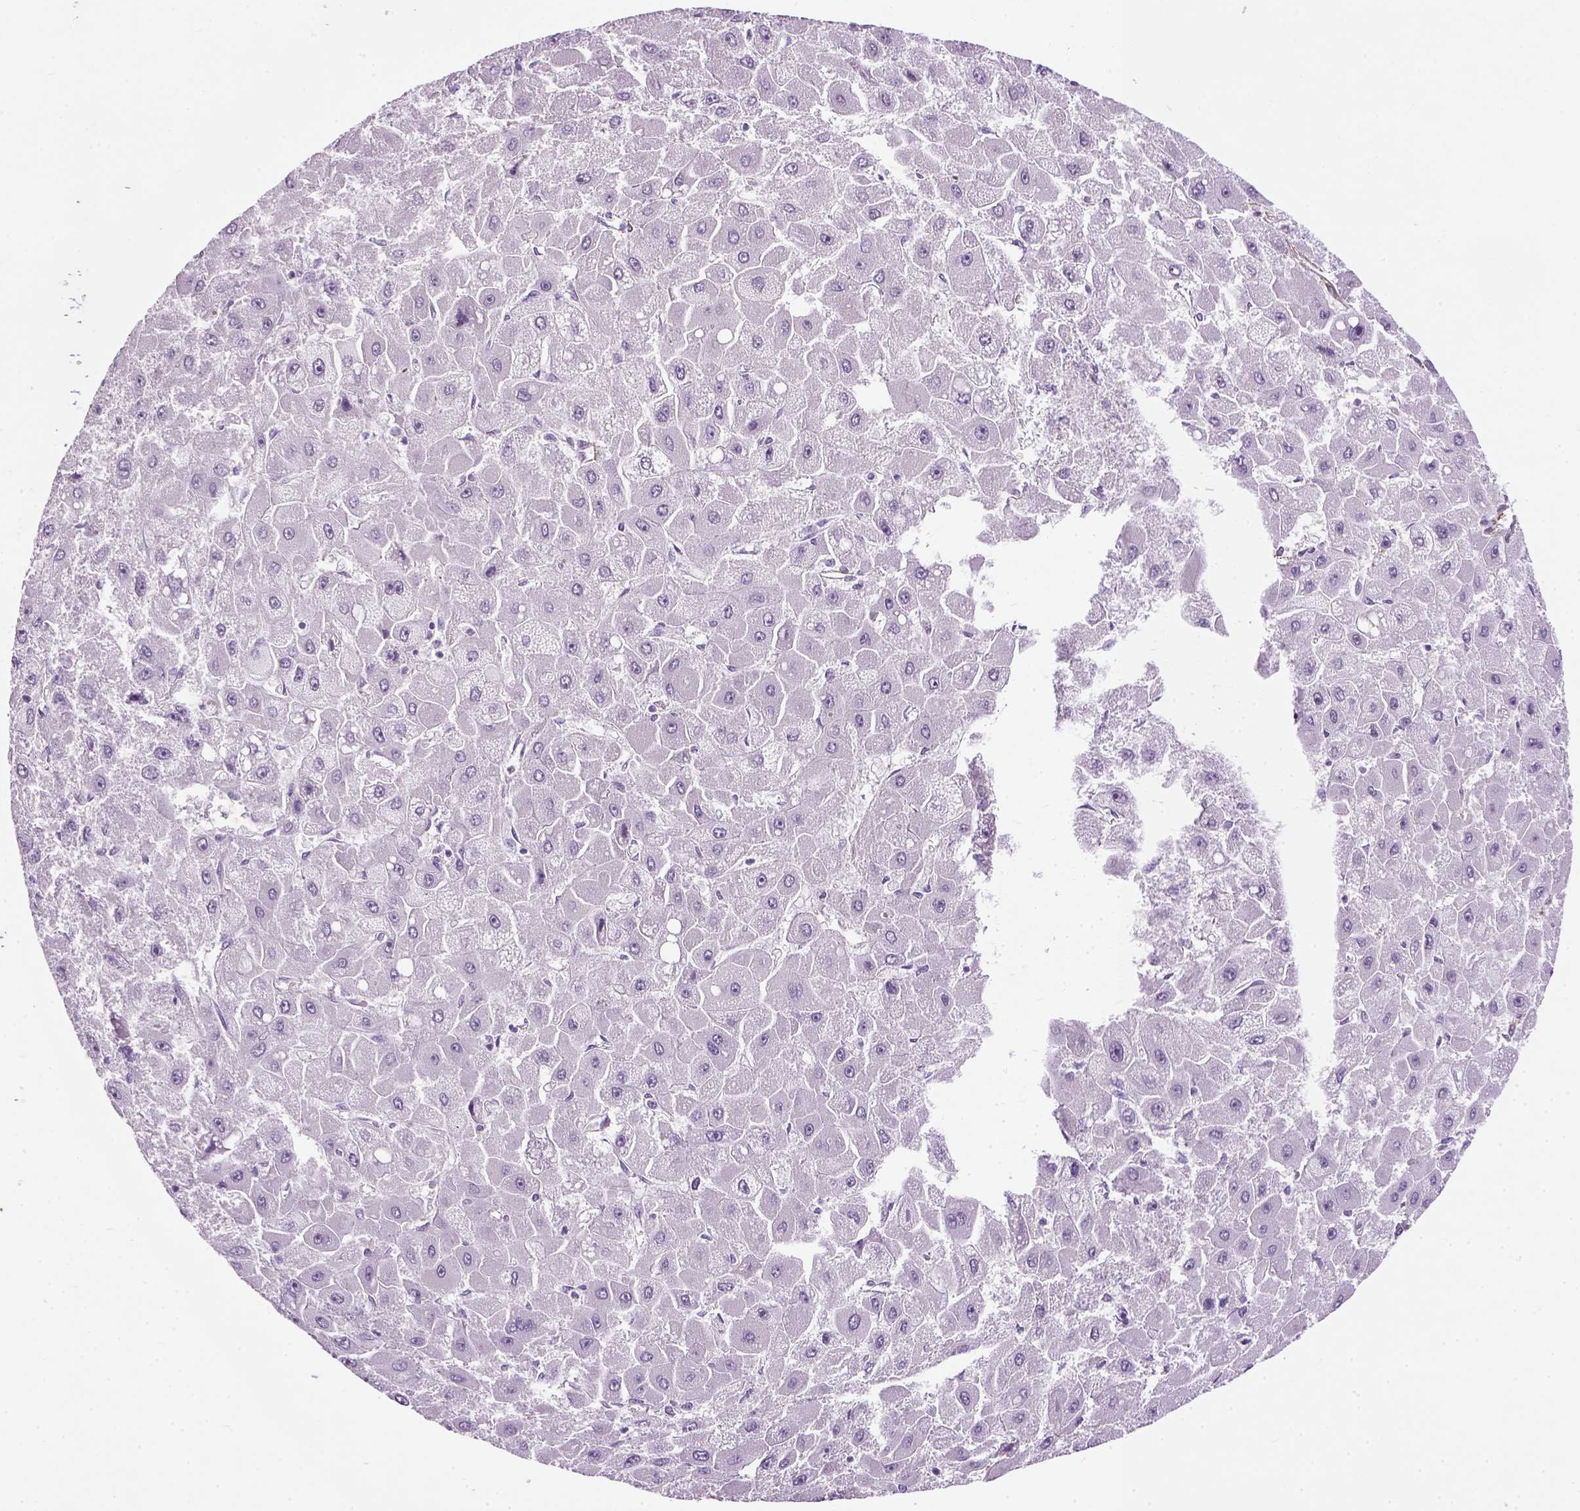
{"staining": {"intensity": "negative", "quantity": "none", "location": "none"}, "tissue": "liver cancer", "cell_type": "Tumor cells", "image_type": "cancer", "snomed": [{"axis": "morphology", "description": "Carcinoma, Hepatocellular, NOS"}, {"axis": "topography", "description": "Liver"}], "caption": "High power microscopy image of an immunohistochemistry photomicrograph of liver cancer (hepatocellular carcinoma), revealing no significant positivity in tumor cells. (DAB immunohistochemistry with hematoxylin counter stain).", "gene": "FAM161A", "patient": {"sex": "female", "age": 25}}